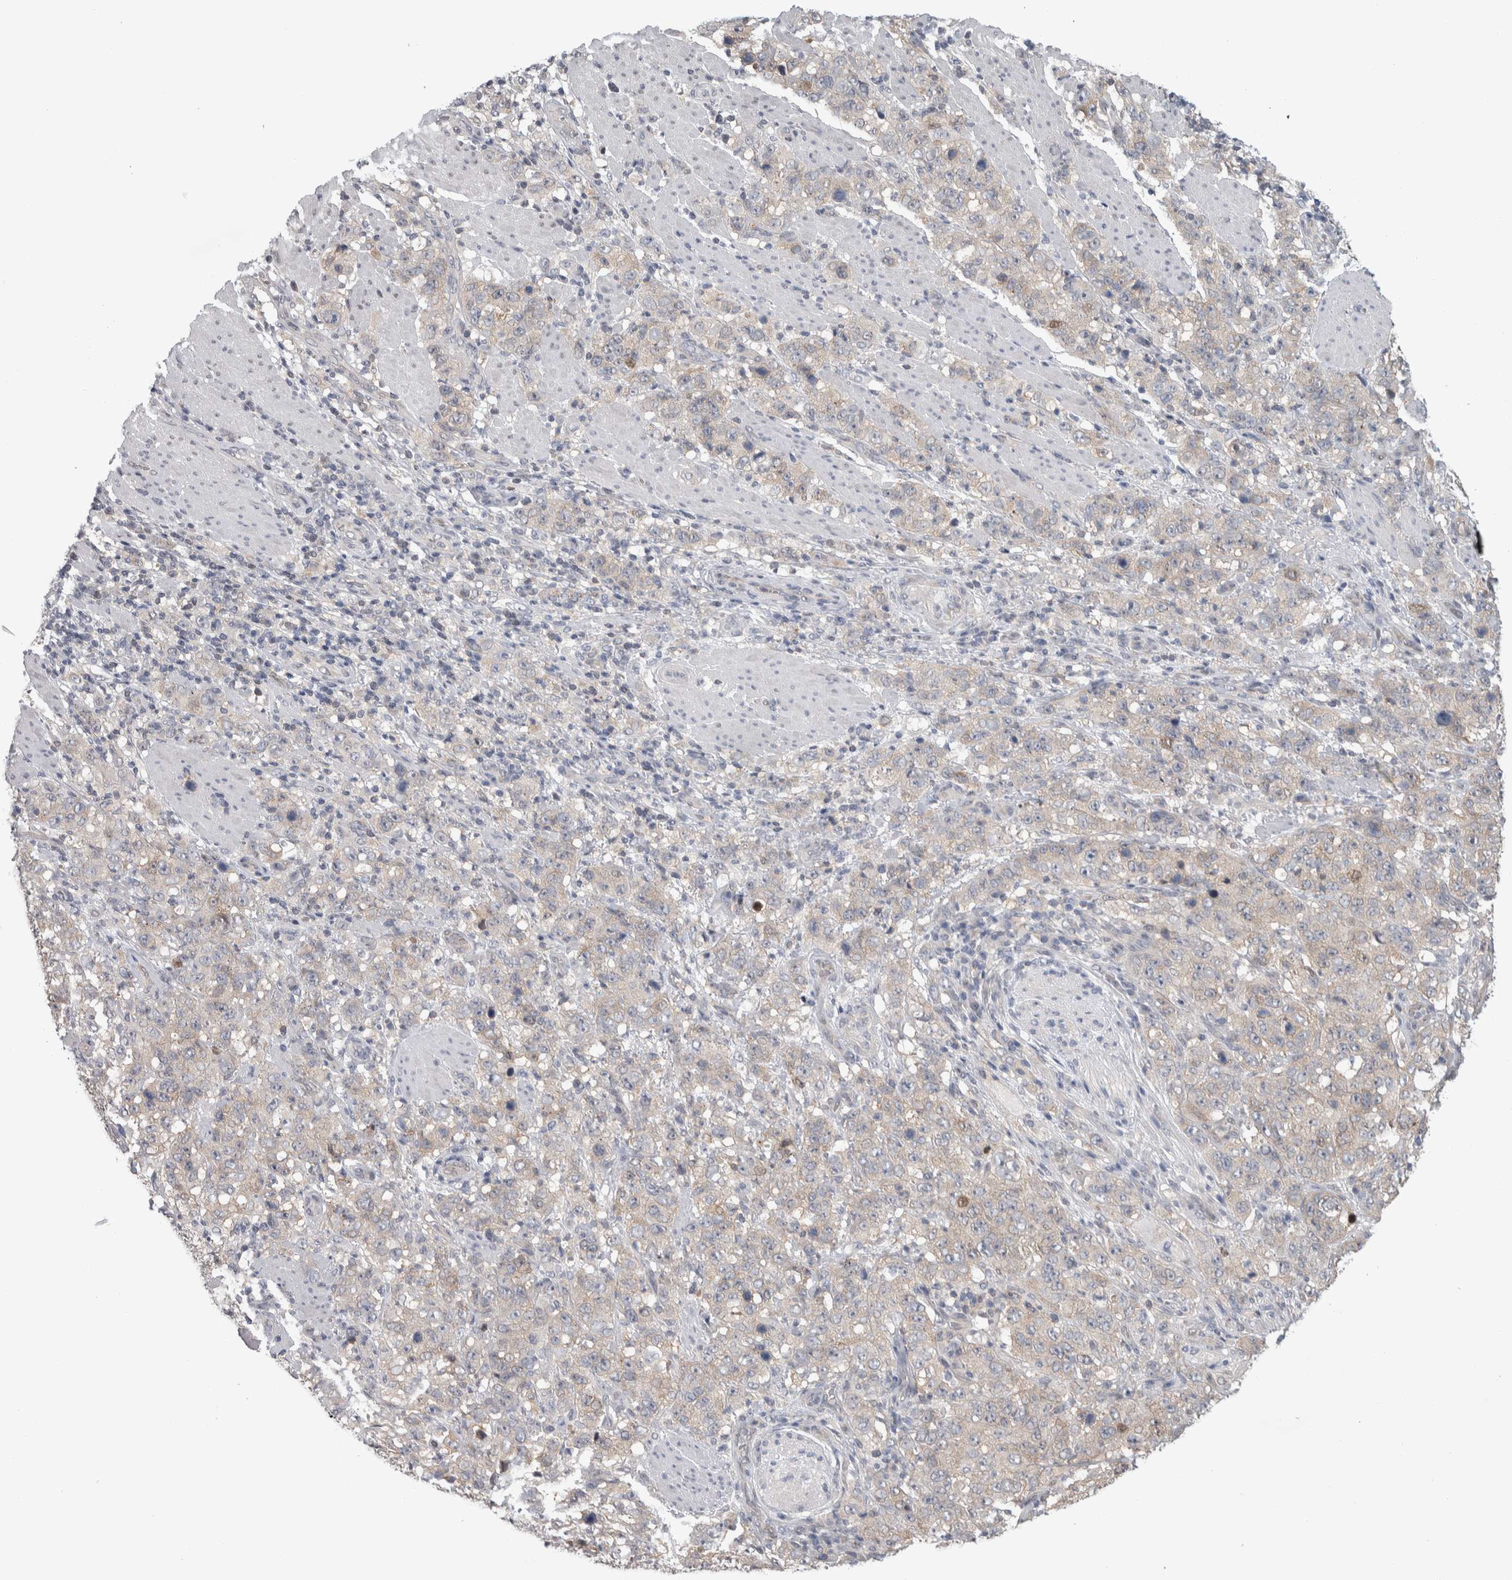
{"staining": {"intensity": "weak", "quantity": "25%-75%", "location": "cytoplasmic/membranous"}, "tissue": "stomach cancer", "cell_type": "Tumor cells", "image_type": "cancer", "snomed": [{"axis": "morphology", "description": "Adenocarcinoma, NOS"}, {"axis": "topography", "description": "Stomach"}], "caption": "A brown stain highlights weak cytoplasmic/membranous positivity of a protein in stomach cancer tumor cells.", "gene": "TAX1BP1", "patient": {"sex": "male", "age": 48}}